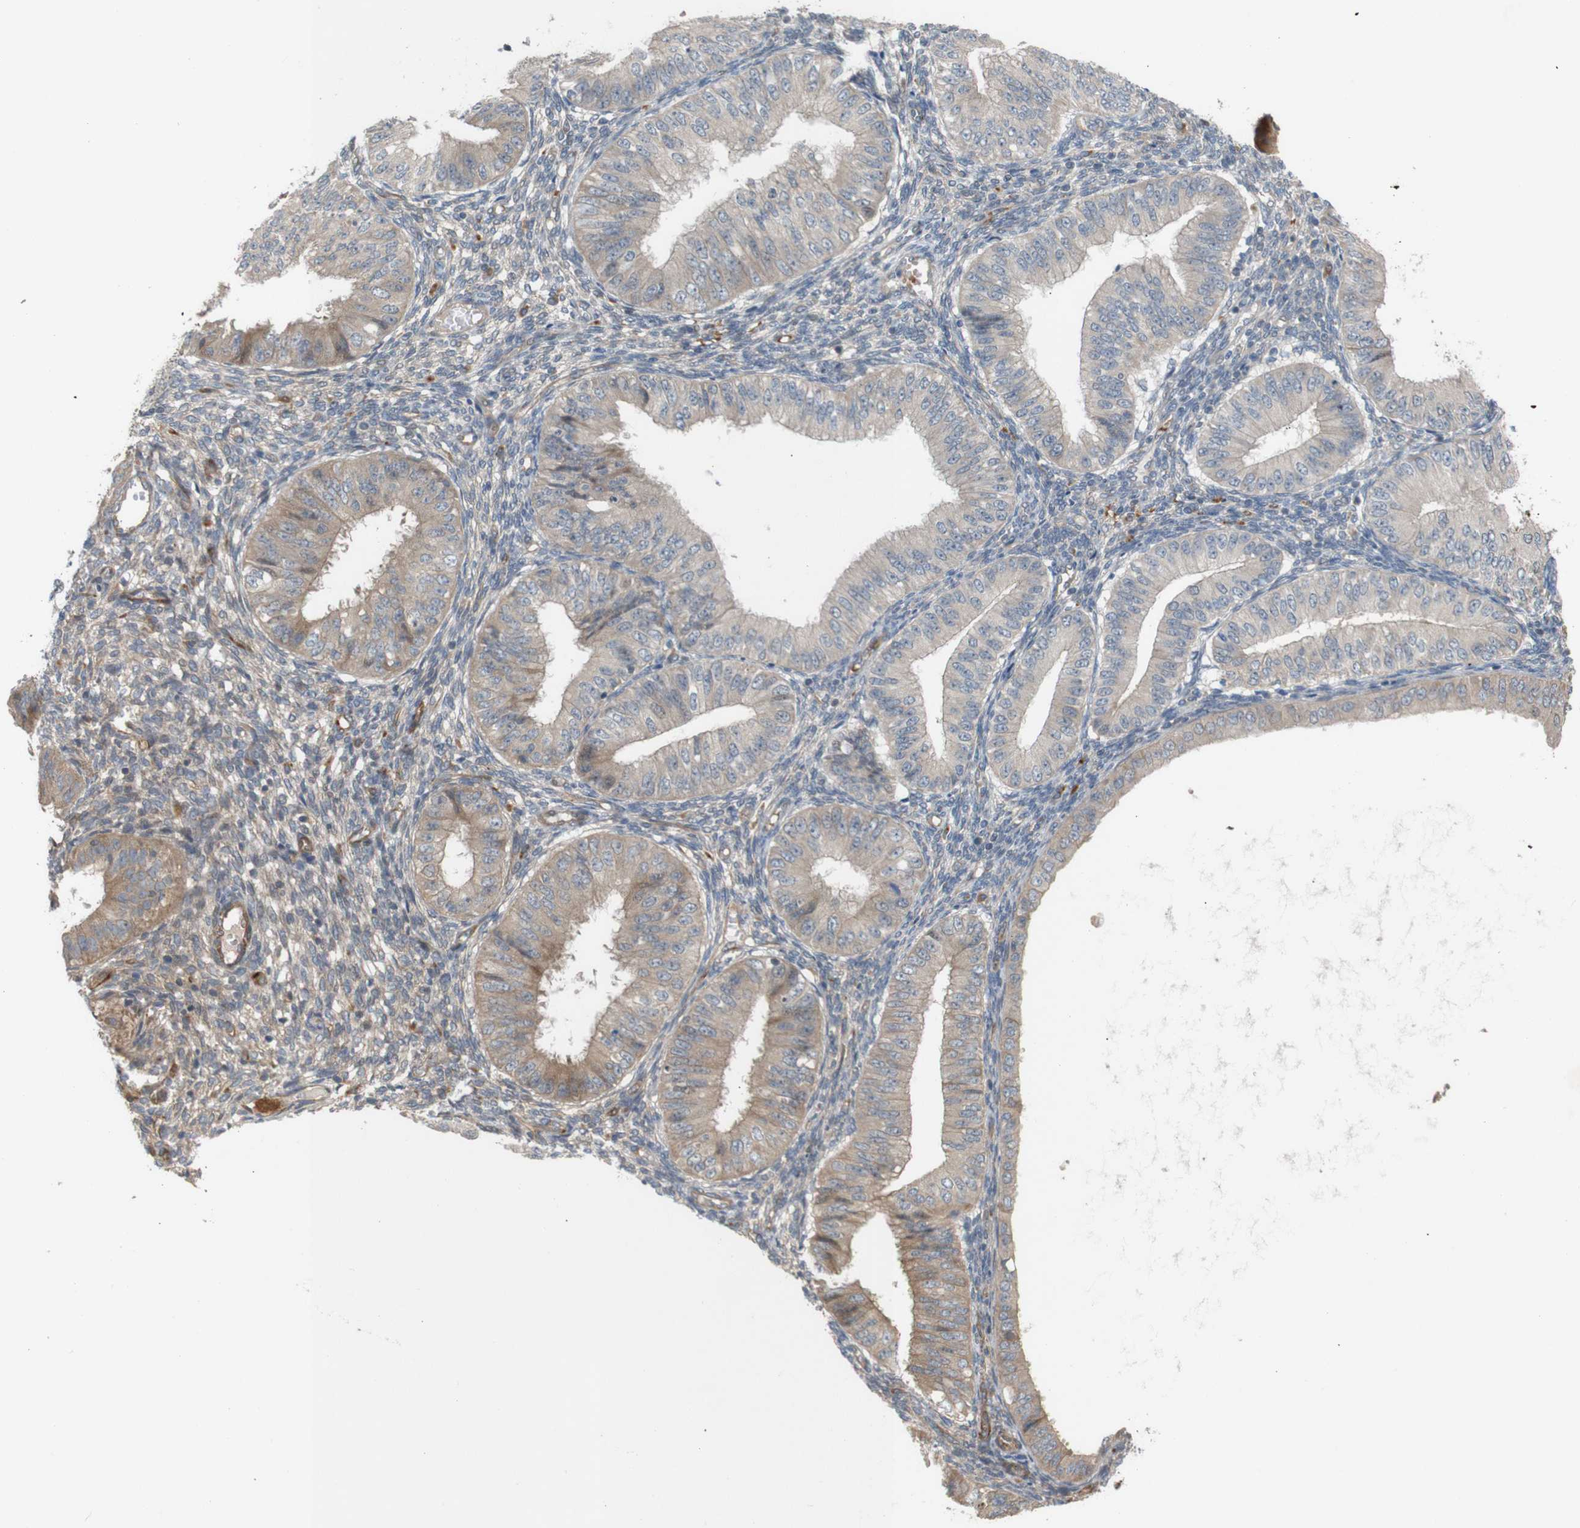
{"staining": {"intensity": "weak", "quantity": ">75%", "location": "cytoplasmic/membranous"}, "tissue": "endometrial cancer", "cell_type": "Tumor cells", "image_type": "cancer", "snomed": [{"axis": "morphology", "description": "Normal tissue, NOS"}, {"axis": "morphology", "description": "Adenocarcinoma, NOS"}, {"axis": "topography", "description": "Endometrium"}], "caption": "Human endometrial adenocarcinoma stained for a protein (brown) shows weak cytoplasmic/membranous positive expression in approximately >75% of tumor cells.", "gene": "RPTOR", "patient": {"sex": "female", "age": 53}}